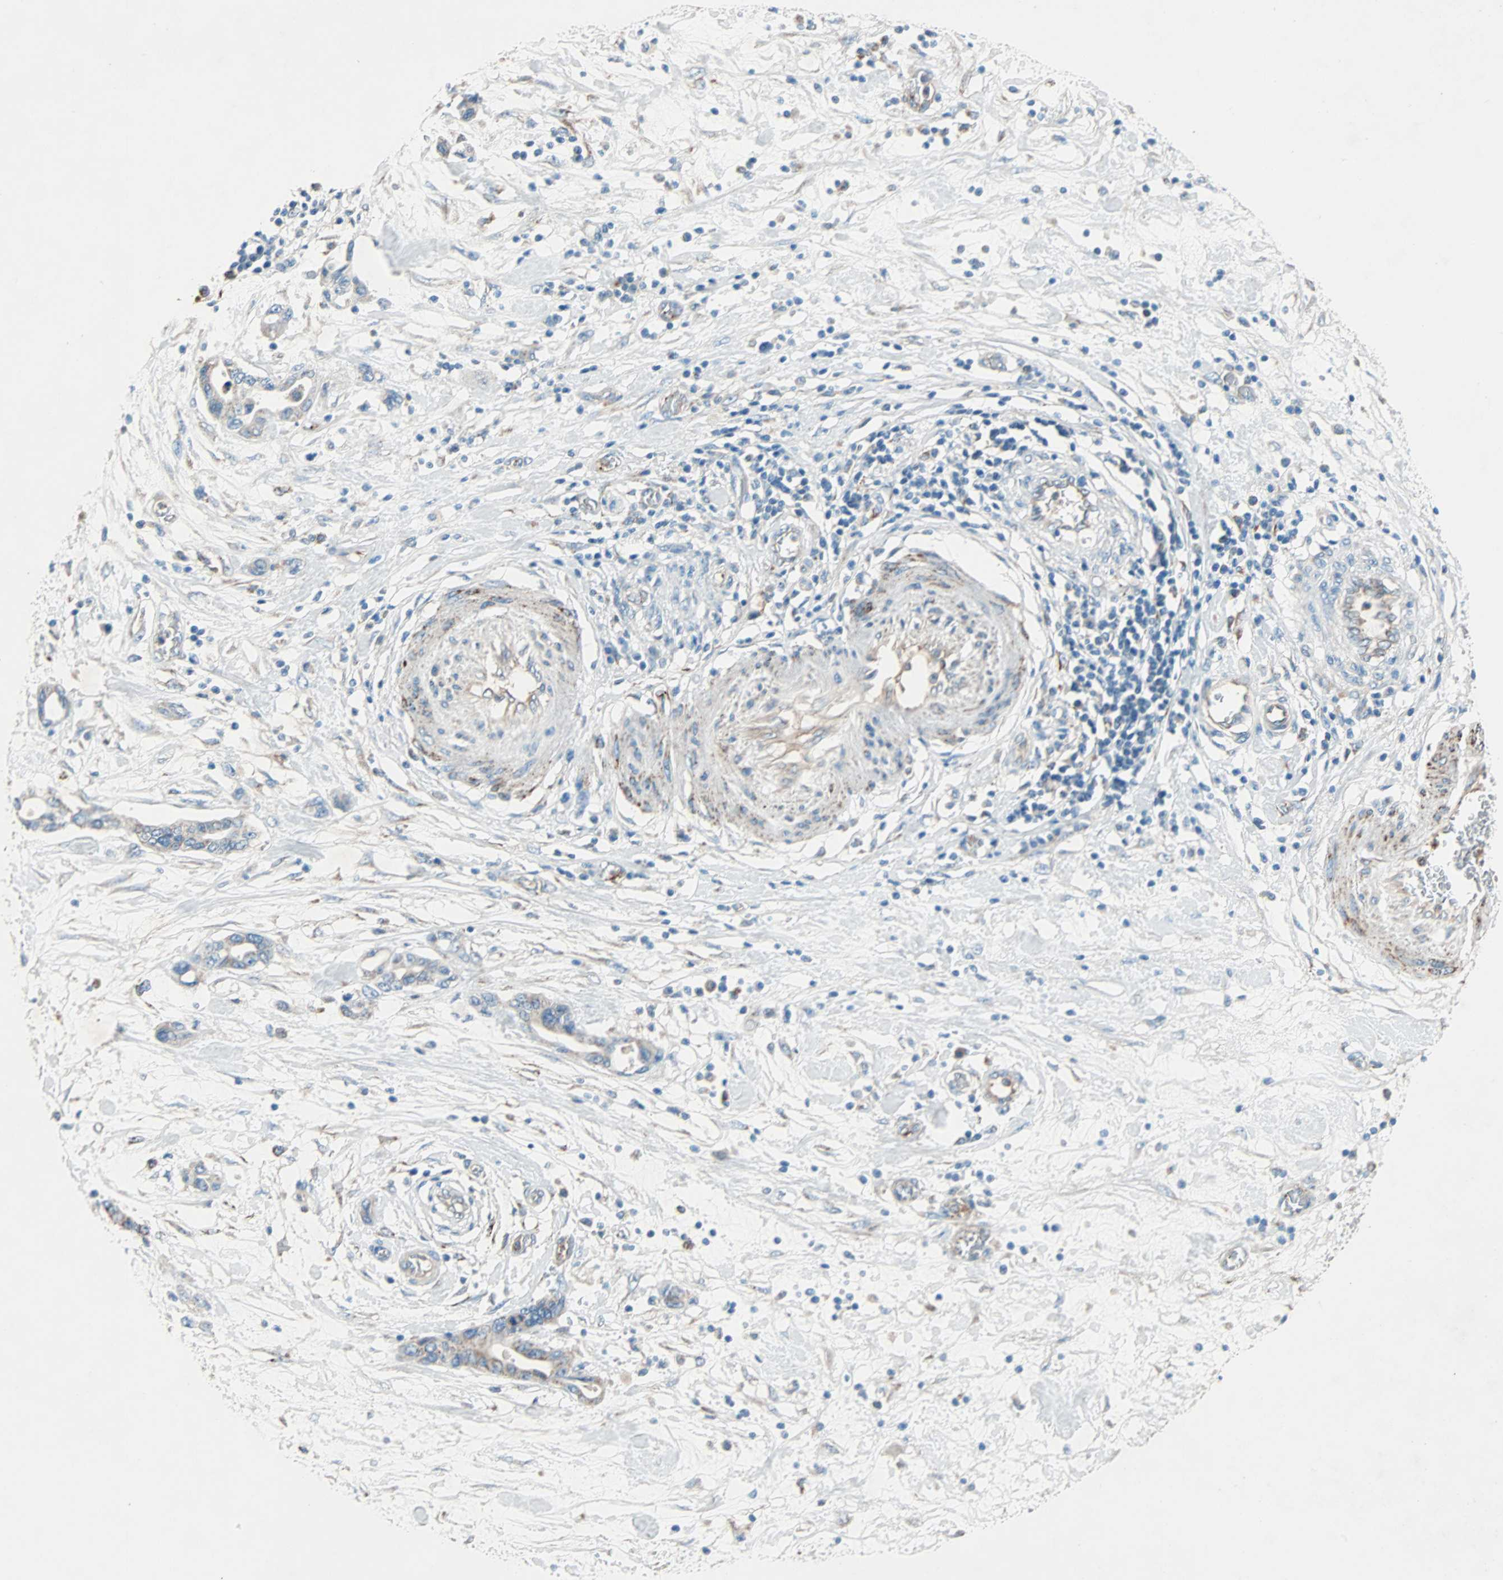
{"staining": {"intensity": "weak", "quantity": "25%-75%", "location": "cytoplasmic/membranous"}, "tissue": "pancreatic cancer", "cell_type": "Tumor cells", "image_type": "cancer", "snomed": [{"axis": "morphology", "description": "Adenocarcinoma, NOS"}, {"axis": "topography", "description": "Pancreas"}], "caption": "IHC of adenocarcinoma (pancreatic) shows low levels of weak cytoplasmic/membranous positivity in approximately 25%-75% of tumor cells.", "gene": "LY6G6F", "patient": {"sex": "female", "age": 57}}